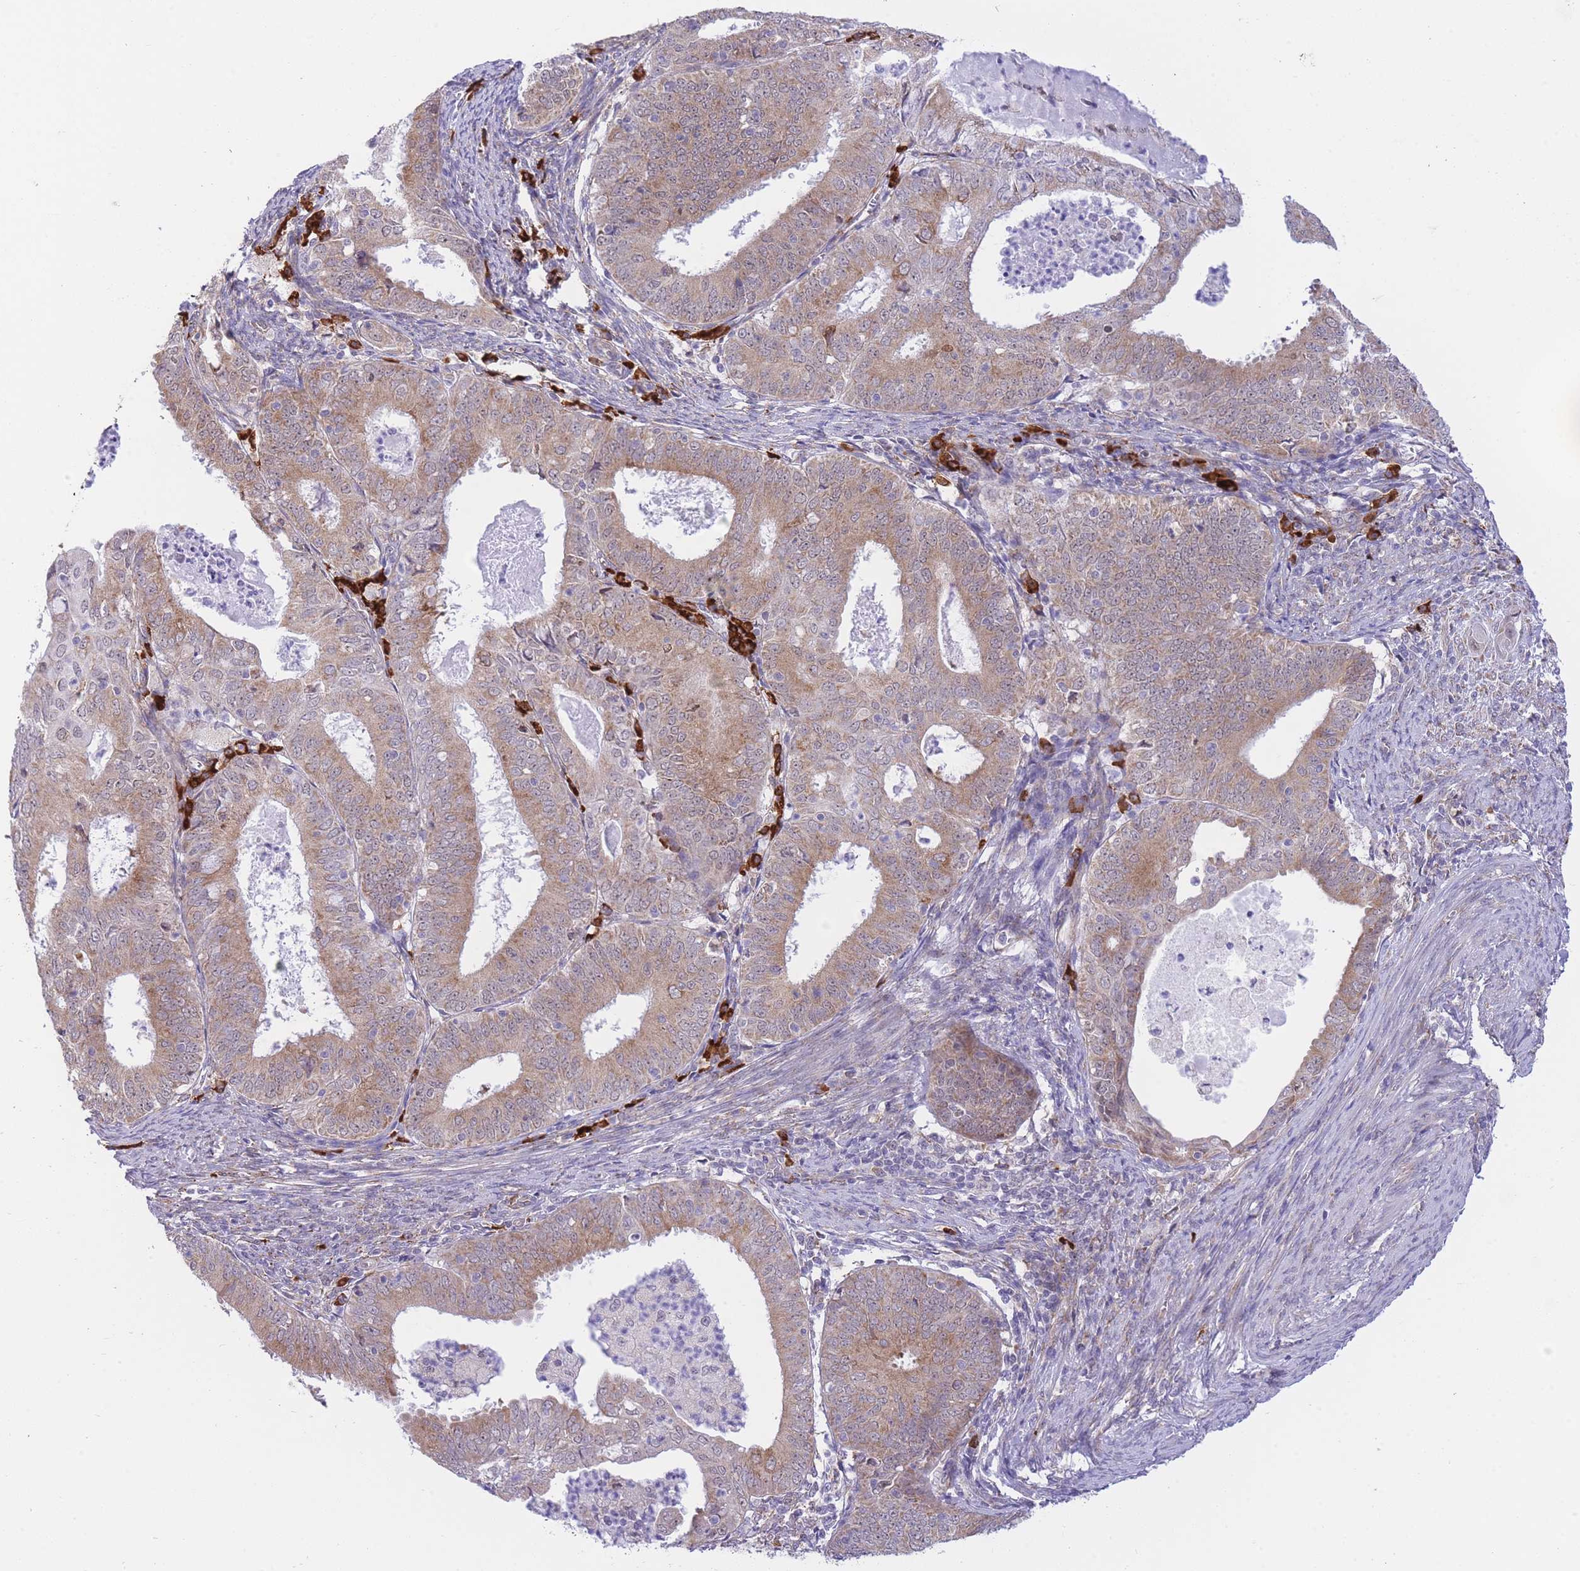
{"staining": {"intensity": "moderate", "quantity": ">75%", "location": "cytoplasmic/membranous"}, "tissue": "endometrial cancer", "cell_type": "Tumor cells", "image_type": "cancer", "snomed": [{"axis": "morphology", "description": "Adenocarcinoma, NOS"}, {"axis": "topography", "description": "Endometrium"}], "caption": "A photomicrograph of endometrial cancer stained for a protein demonstrates moderate cytoplasmic/membranous brown staining in tumor cells.", "gene": "EXOSC8", "patient": {"sex": "female", "age": 57}}